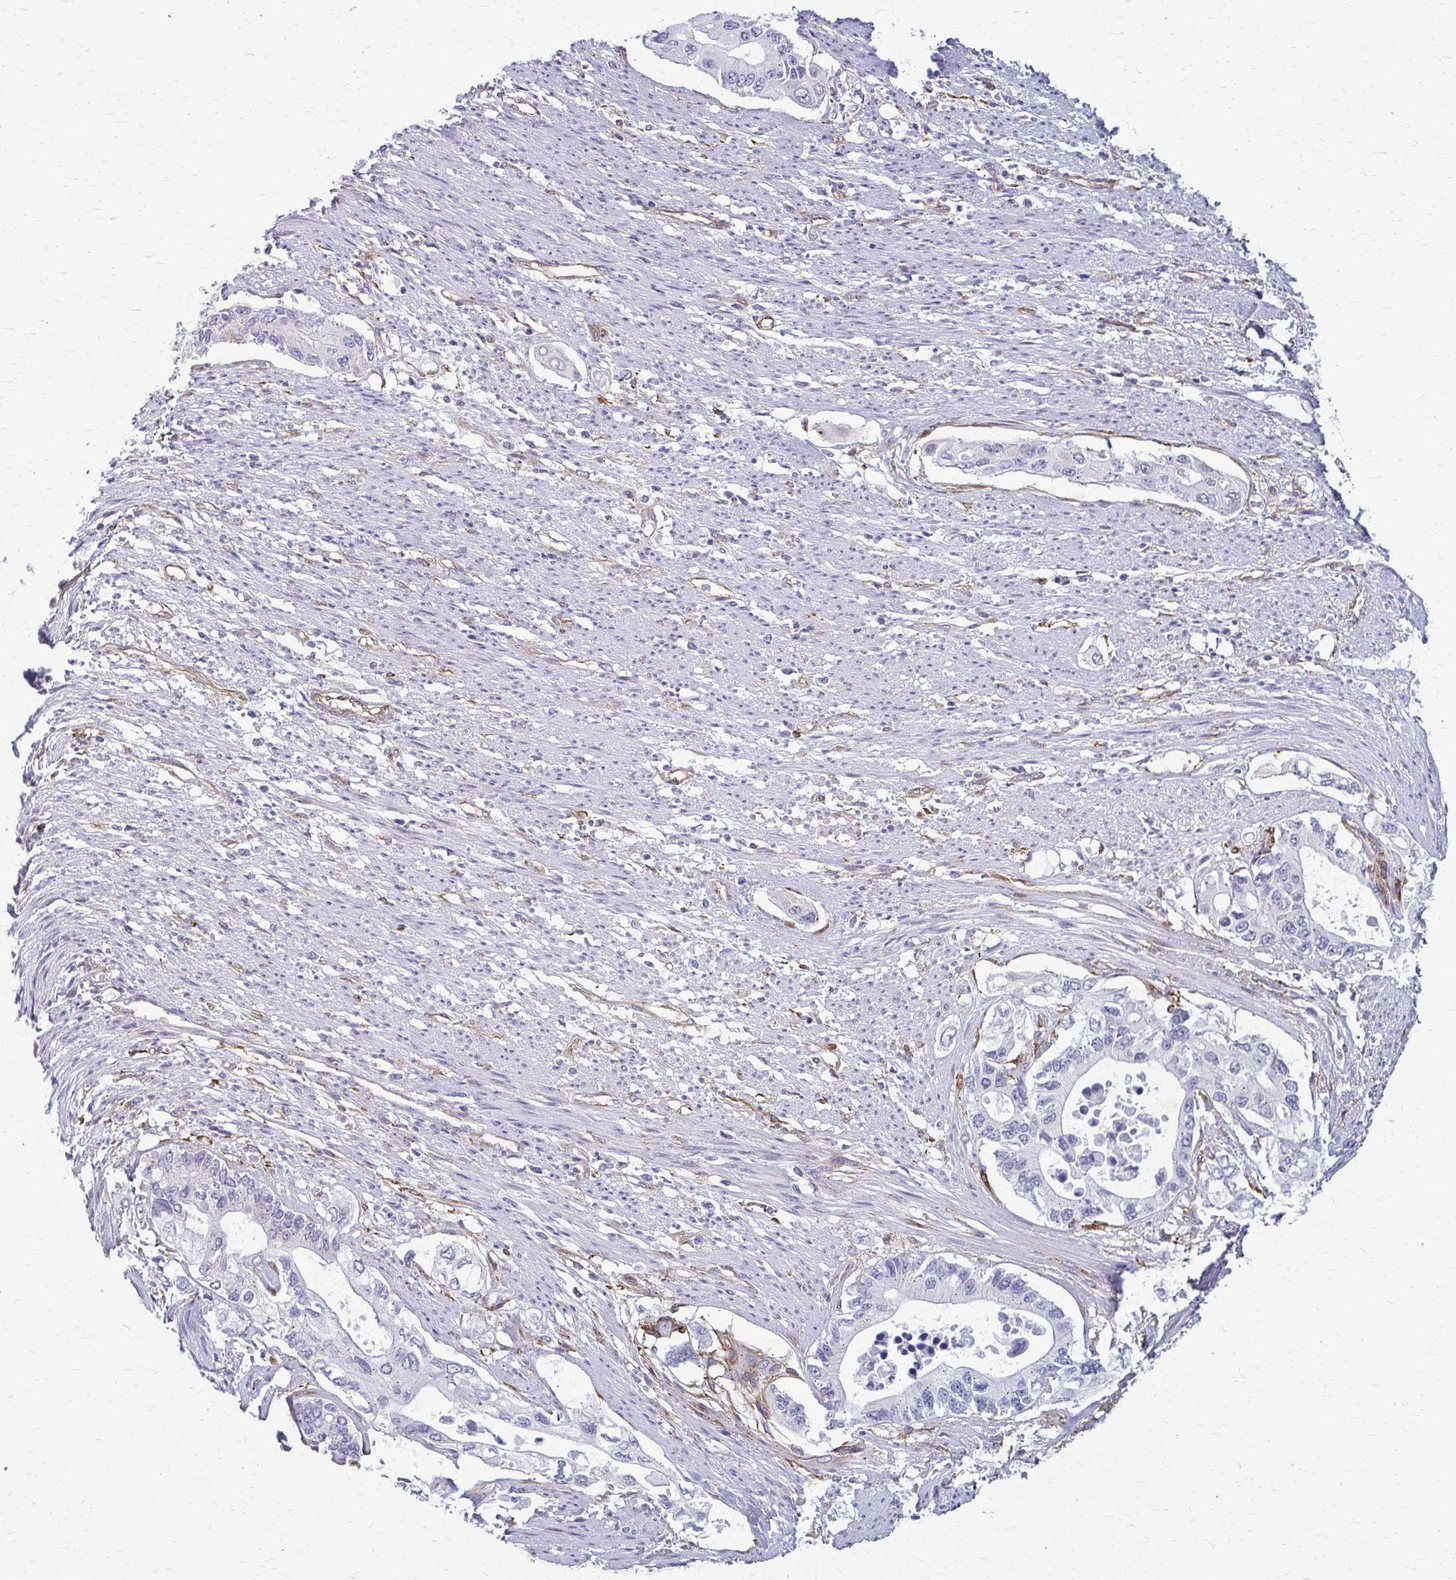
{"staining": {"intensity": "negative", "quantity": "none", "location": "none"}, "tissue": "pancreatic cancer", "cell_type": "Tumor cells", "image_type": "cancer", "snomed": [{"axis": "morphology", "description": "Adenocarcinoma, NOS"}, {"axis": "topography", "description": "Pancreas"}], "caption": "High magnification brightfield microscopy of pancreatic cancer (adenocarcinoma) stained with DAB (brown) and counterstained with hematoxylin (blue): tumor cells show no significant positivity. Nuclei are stained in blue.", "gene": "DEPP1", "patient": {"sex": "female", "age": 63}}